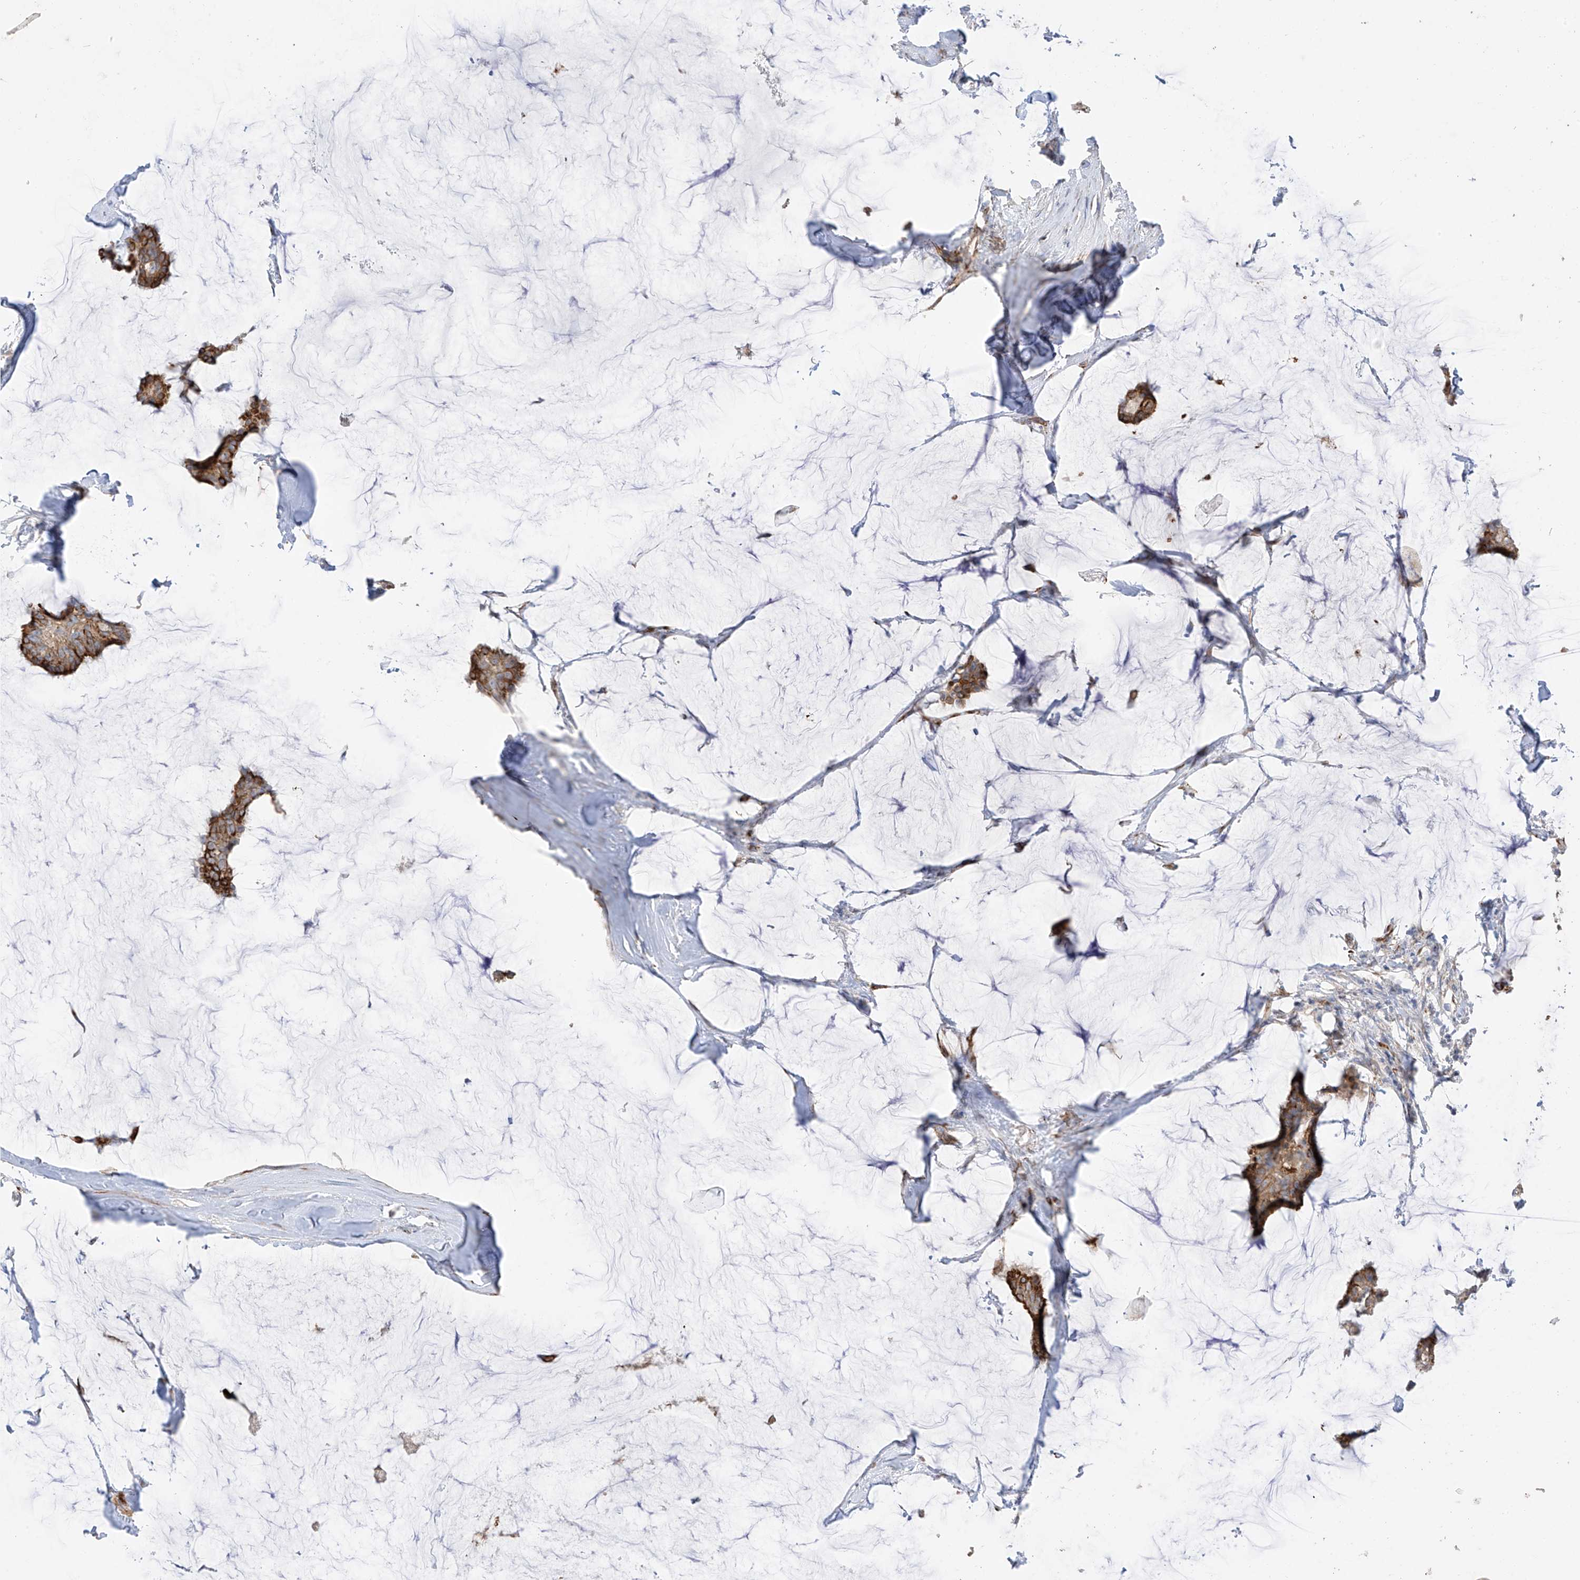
{"staining": {"intensity": "moderate", "quantity": ">75%", "location": "cytoplasmic/membranous"}, "tissue": "breast cancer", "cell_type": "Tumor cells", "image_type": "cancer", "snomed": [{"axis": "morphology", "description": "Duct carcinoma"}, {"axis": "topography", "description": "Breast"}], "caption": "Breast cancer tissue reveals moderate cytoplasmic/membranous positivity in approximately >75% of tumor cells The protein is stained brown, and the nuclei are stained in blue (DAB IHC with brightfield microscopy, high magnification).", "gene": "DCDC2", "patient": {"sex": "female", "age": 93}}